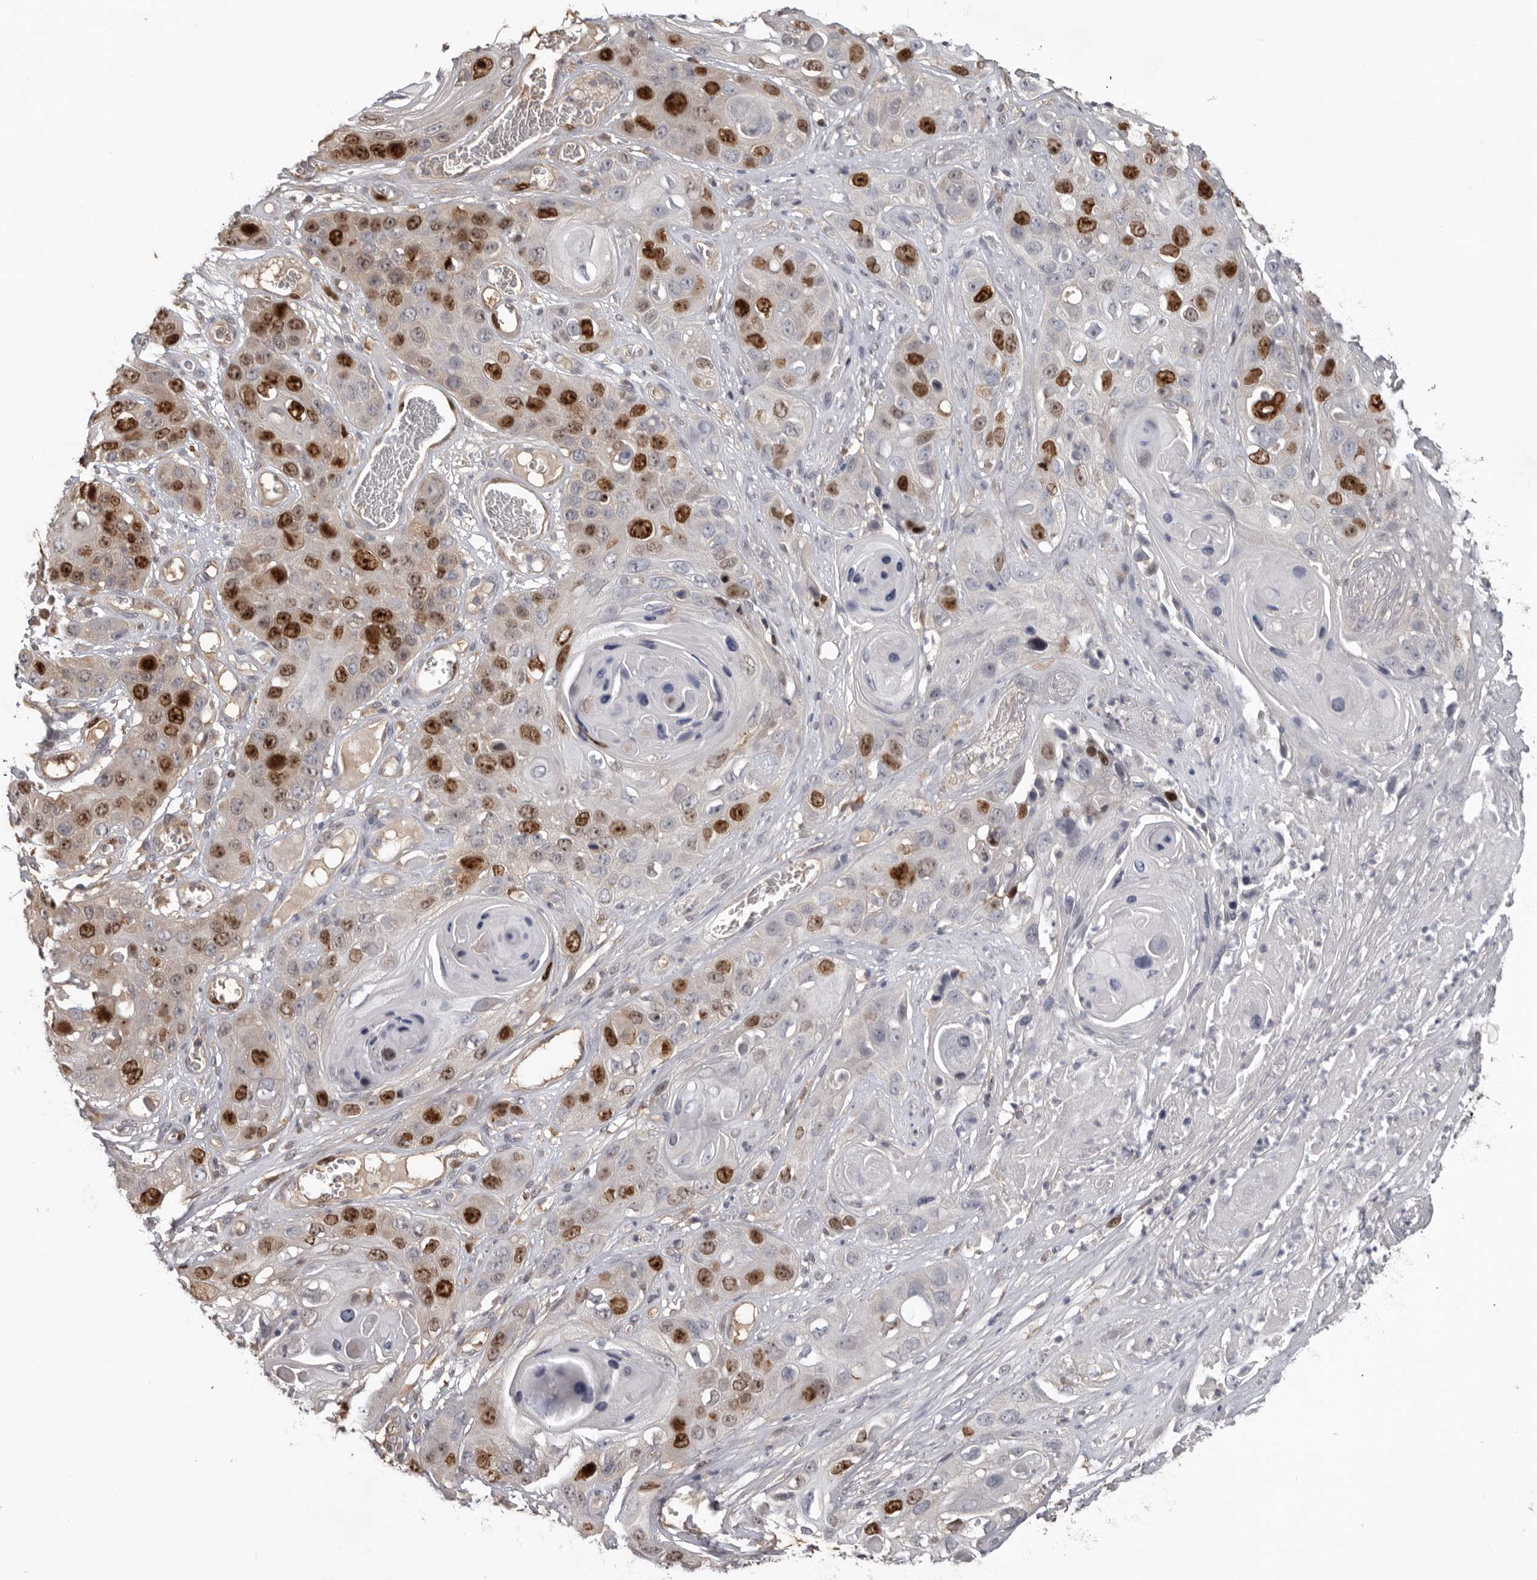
{"staining": {"intensity": "strong", "quantity": "25%-75%", "location": "nuclear"}, "tissue": "skin cancer", "cell_type": "Tumor cells", "image_type": "cancer", "snomed": [{"axis": "morphology", "description": "Squamous cell carcinoma, NOS"}, {"axis": "topography", "description": "Skin"}], "caption": "High-magnification brightfield microscopy of skin squamous cell carcinoma stained with DAB (3,3'-diaminobenzidine) (brown) and counterstained with hematoxylin (blue). tumor cells exhibit strong nuclear positivity is identified in approximately25%-75% of cells.", "gene": "CDCA8", "patient": {"sex": "male", "age": 55}}